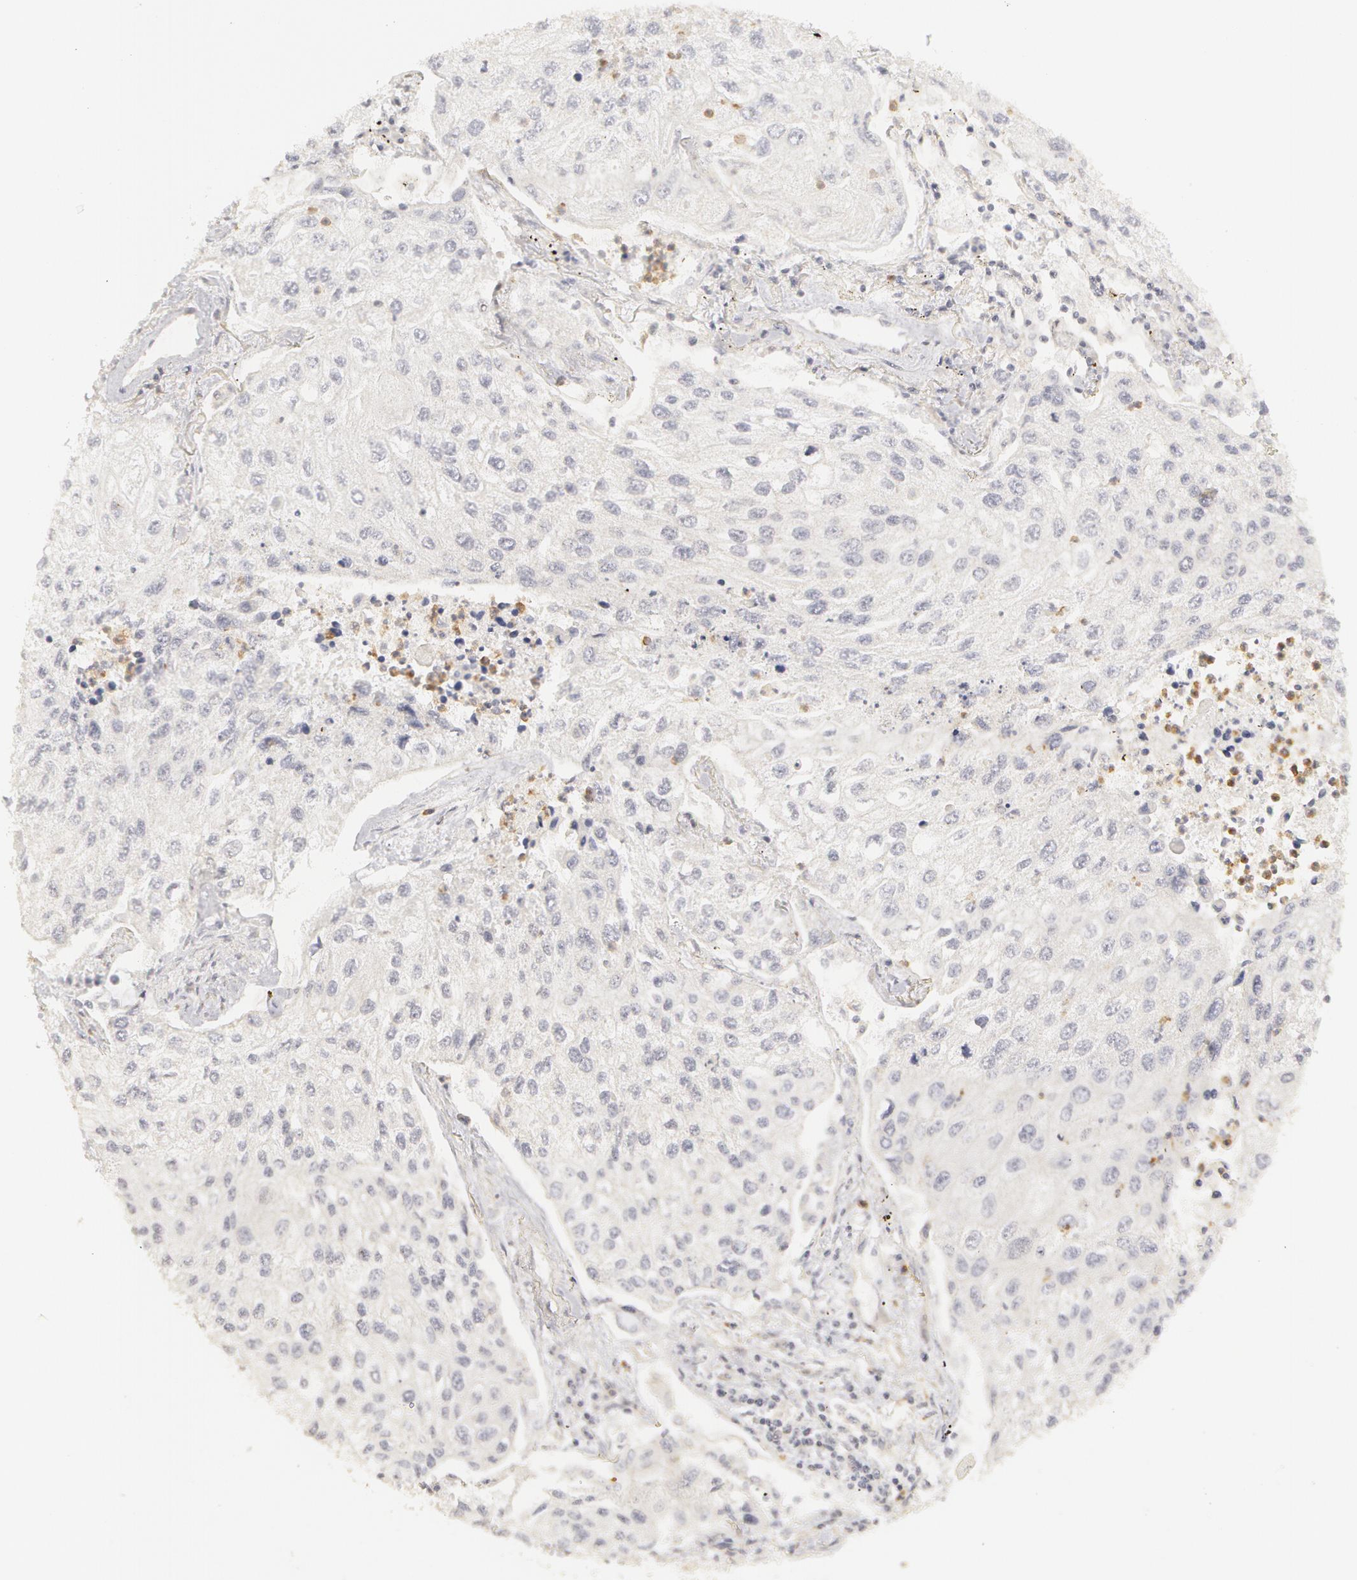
{"staining": {"intensity": "negative", "quantity": "none", "location": "none"}, "tissue": "lung cancer", "cell_type": "Tumor cells", "image_type": "cancer", "snomed": [{"axis": "morphology", "description": "Squamous cell carcinoma, NOS"}, {"axis": "topography", "description": "Lung"}], "caption": "Human lung squamous cell carcinoma stained for a protein using immunohistochemistry (IHC) demonstrates no staining in tumor cells.", "gene": "ADAM10", "patient": {"sex": "male", "age": 75}}